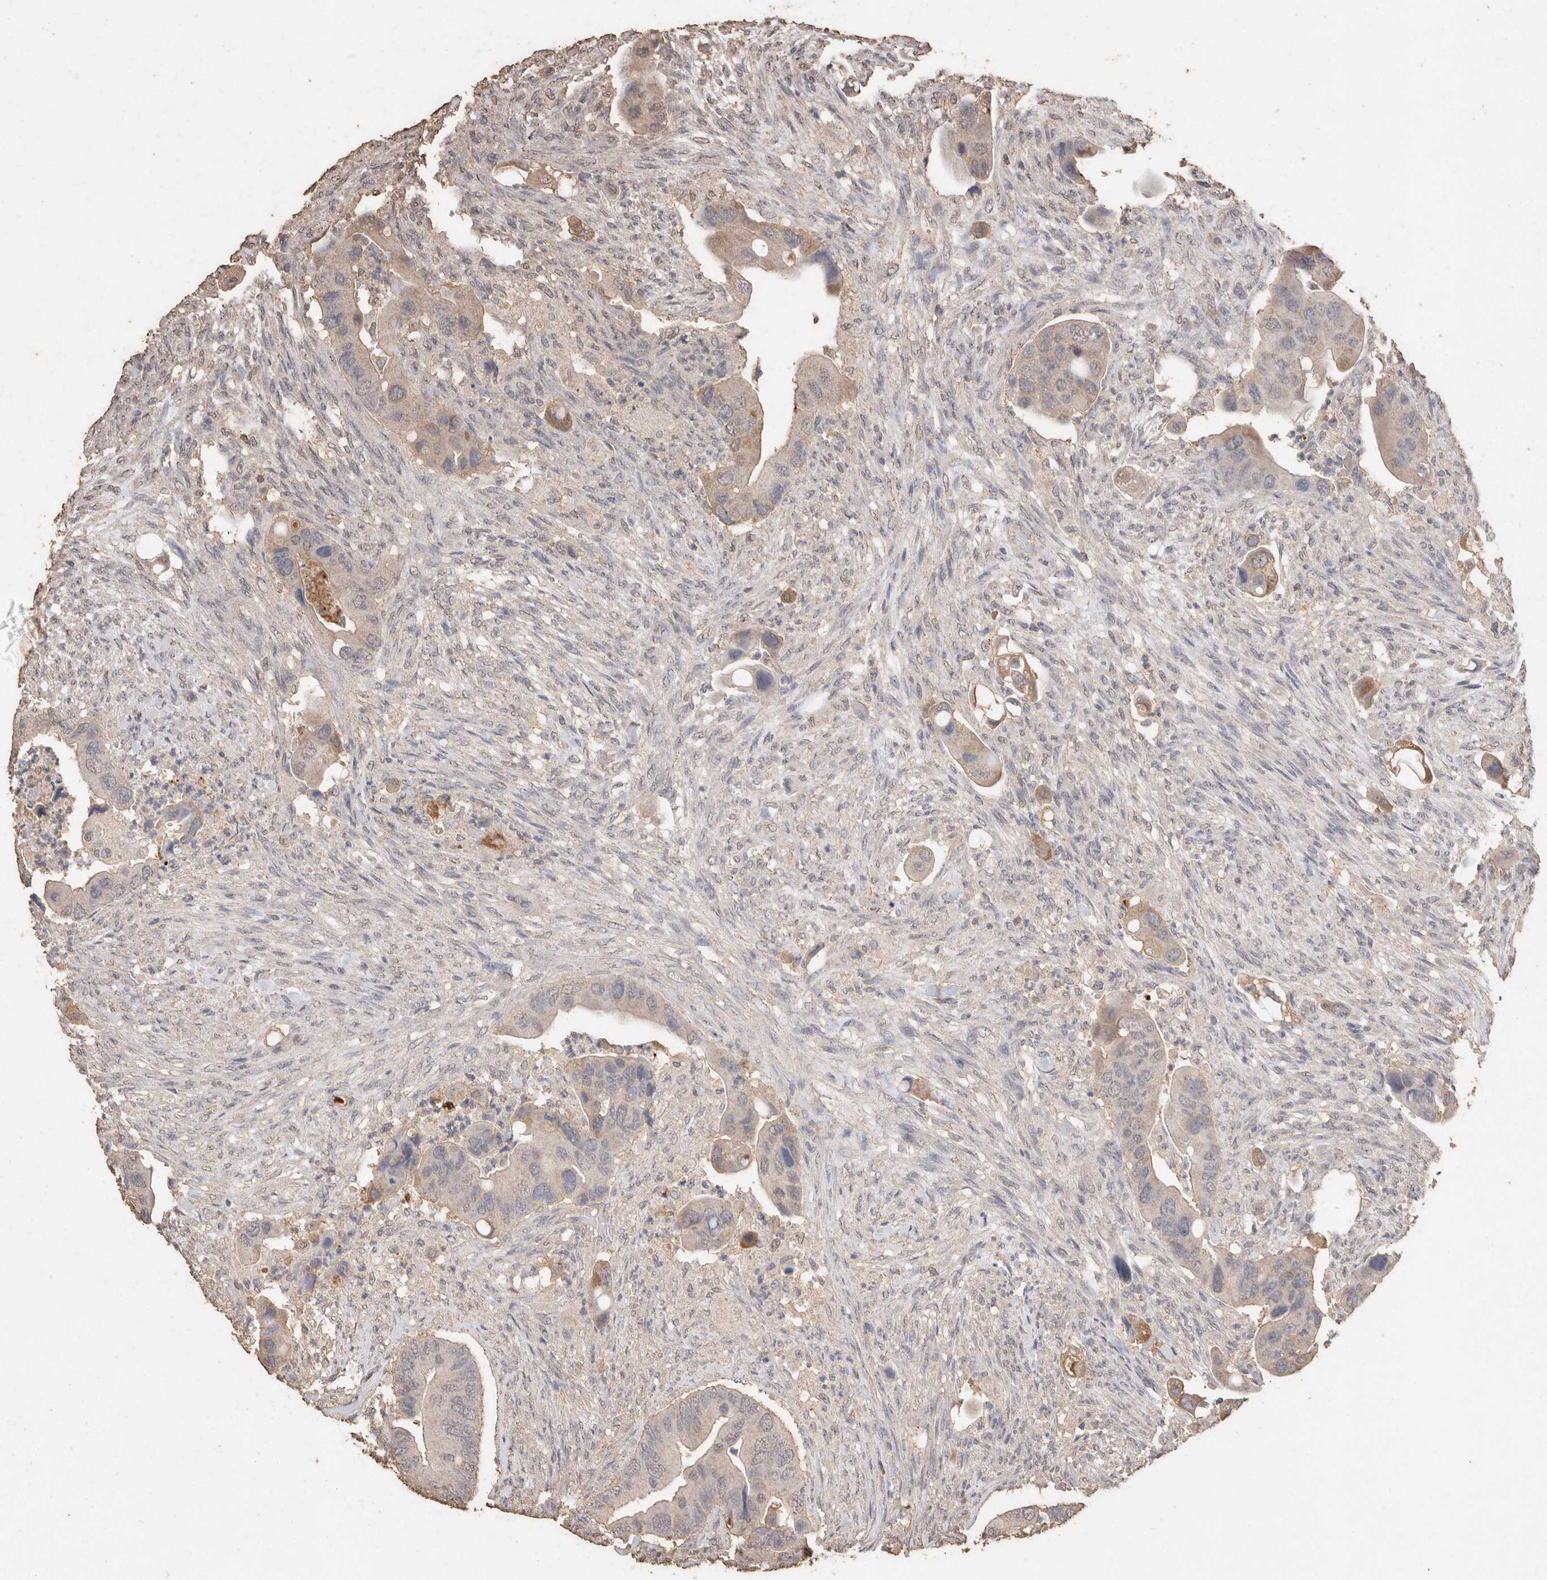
{"staining": {"intensity": "weak", "quantity": "<25%", "location": "cytoplasmic/membranous"}, "tissue": "colorectal cancer", "cell_type": "Tumor cells", "image_type": "cancer", "snomed": [{"axis": "morphology", "description": "Adenocarcinoma, NOS"}, {"axis": "topography", "description": "Rectum"}], "caption": "A histopathology image of adenocarcinoma (colorectal) stained for a protein reveals no brown staining in tumor cells. (Stains: DAB immunohistochemistry (IHC) with hematoxylin counter stain, Microscopy: brightfield microscopy at high magnification).", "gene": "CX3CL1", "patient": {"sex": "female", "age": 57}}